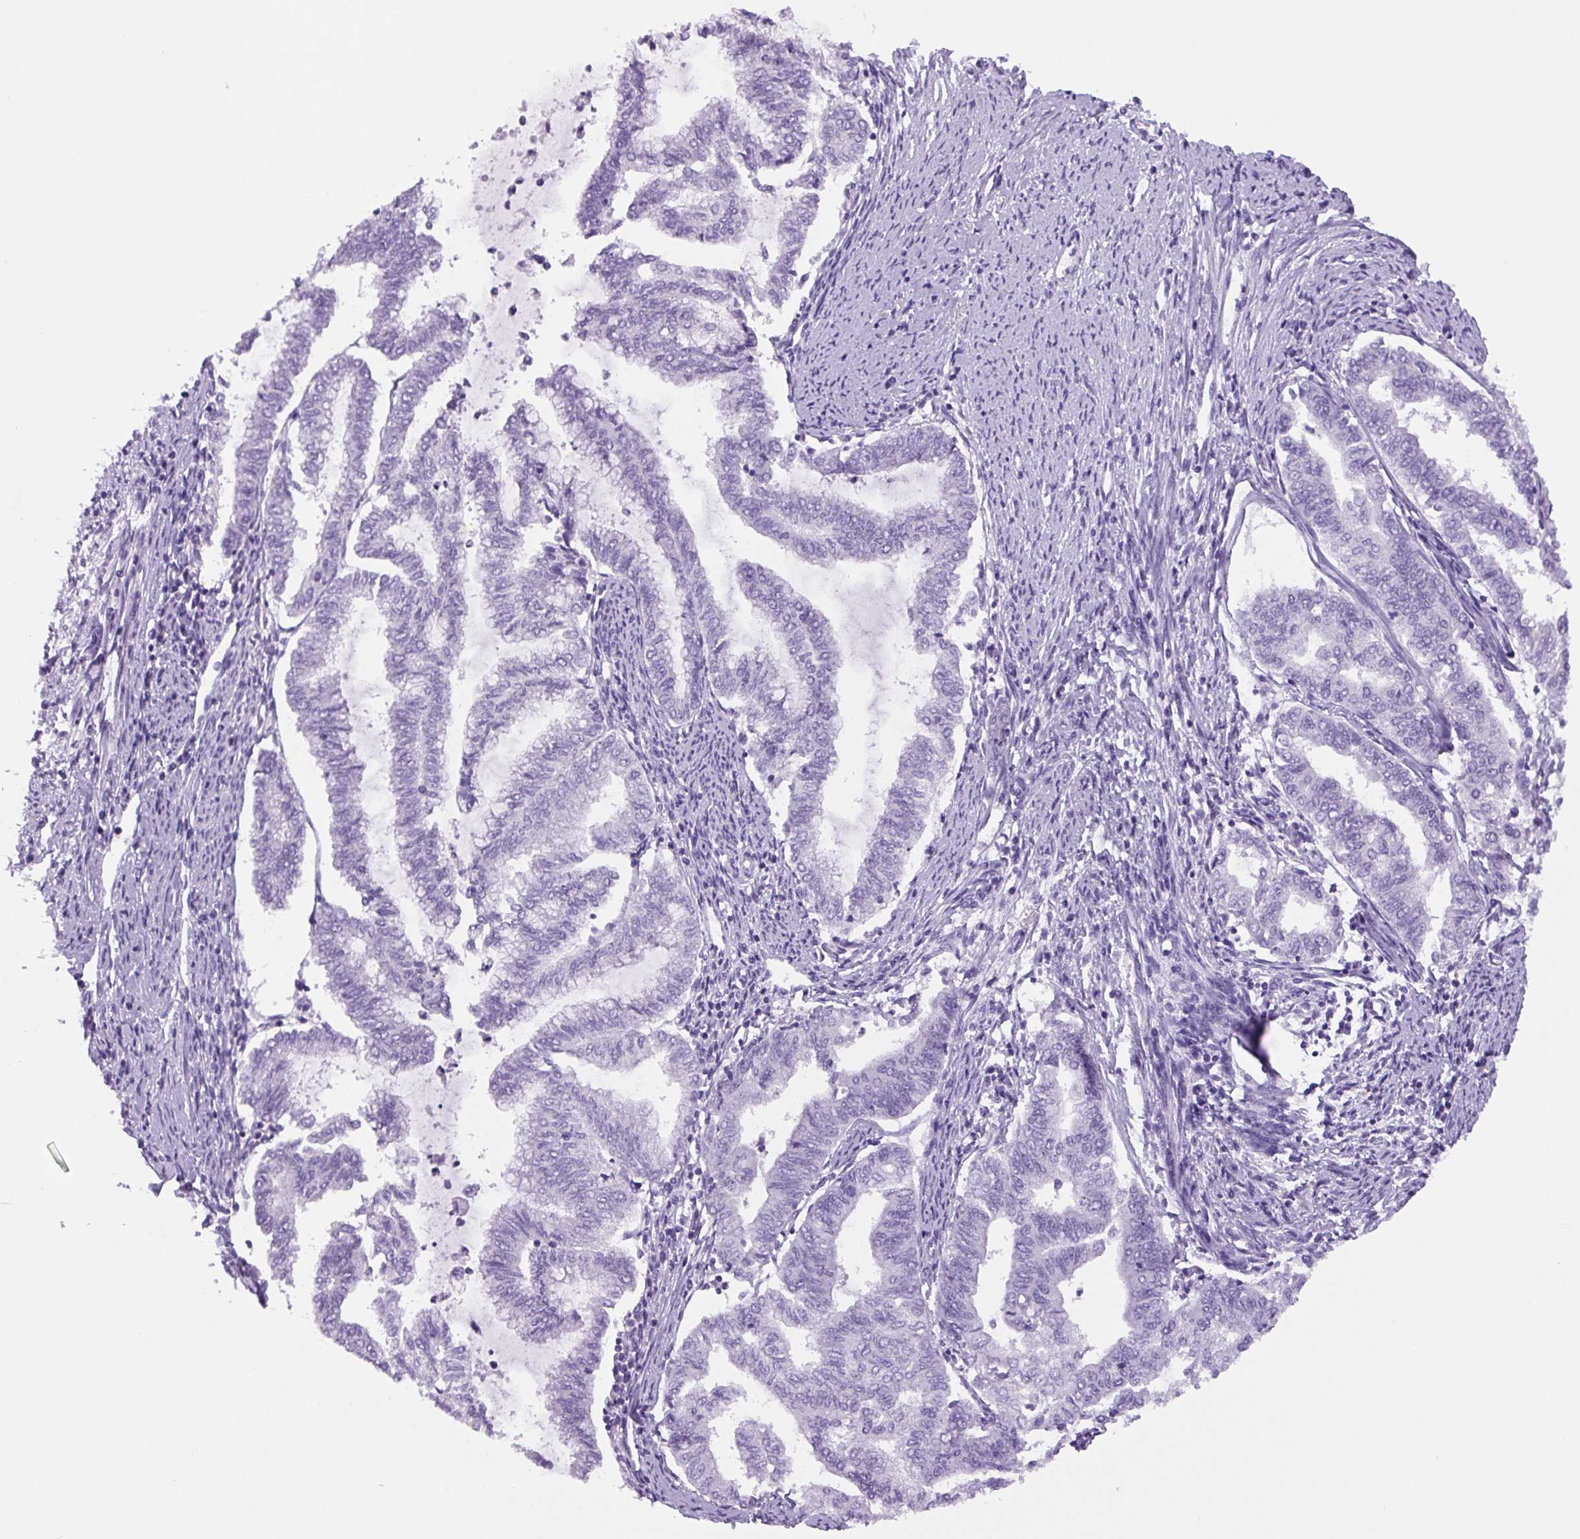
{"staining": {"intensity": "negative", "quantity": "none", "location": "none"}, "tissue": "endometrial cancer", "cell_type": "Tumor cells", "image_type": "cancer", "snomed": [{"axis": "morphology", "description": "Adenocarcinoma, NOS"}, {"axis": "topography", "description": "Endometrium"}], "caption": "Immunohistochemistry (IHC) photomicrograph of neoplastic tissue: human adenocarcinoma (endometrial) stained with DAB displays no significant protein expression in tumor cells.", "gene": "PRRT1", "patient": {"sex": "female", "age": 79}}